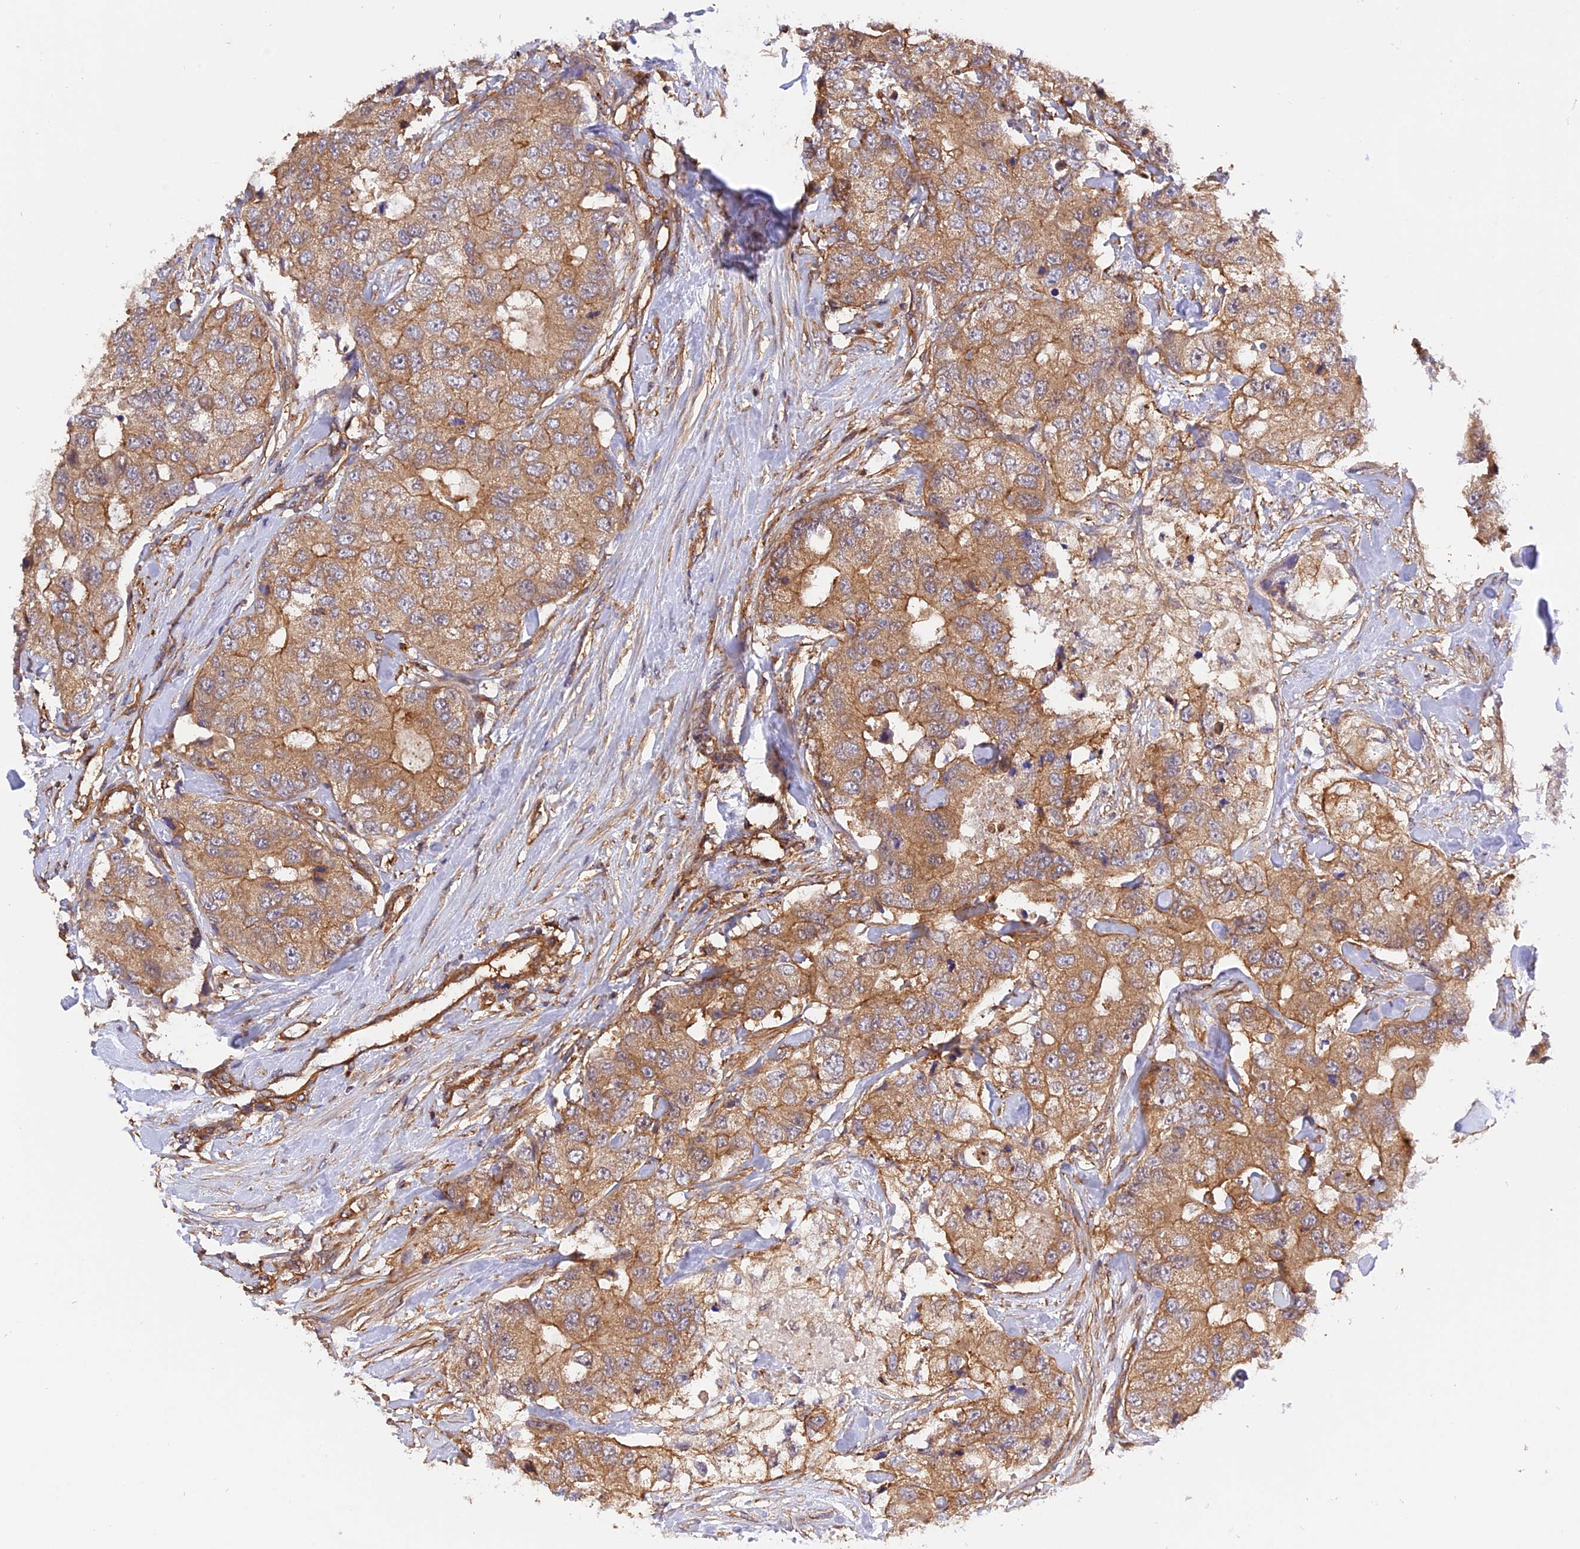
{"staining": {"intensity": "moderate", "quantity": ">75%", "location": "cytoplasmic/membranous"}, "tissue": "breast cancer", "cell_type": "Tumor cells", "image_type": "cancer", "snomed": [{"axis": "morphology", "description": "Duct carcinoma"}, {"axis": "topography", "description": "Breast"}], "caption": "The histopathology image displays immunohistochemical staining of breast cancer (infiltrating ductal carcinoma). There is moderate cytoplasmic/membranous positivity is identified in about >75% of tumor cells.", "gene": "C5orf22", "patient": {"sex": "female", "age": 62}}